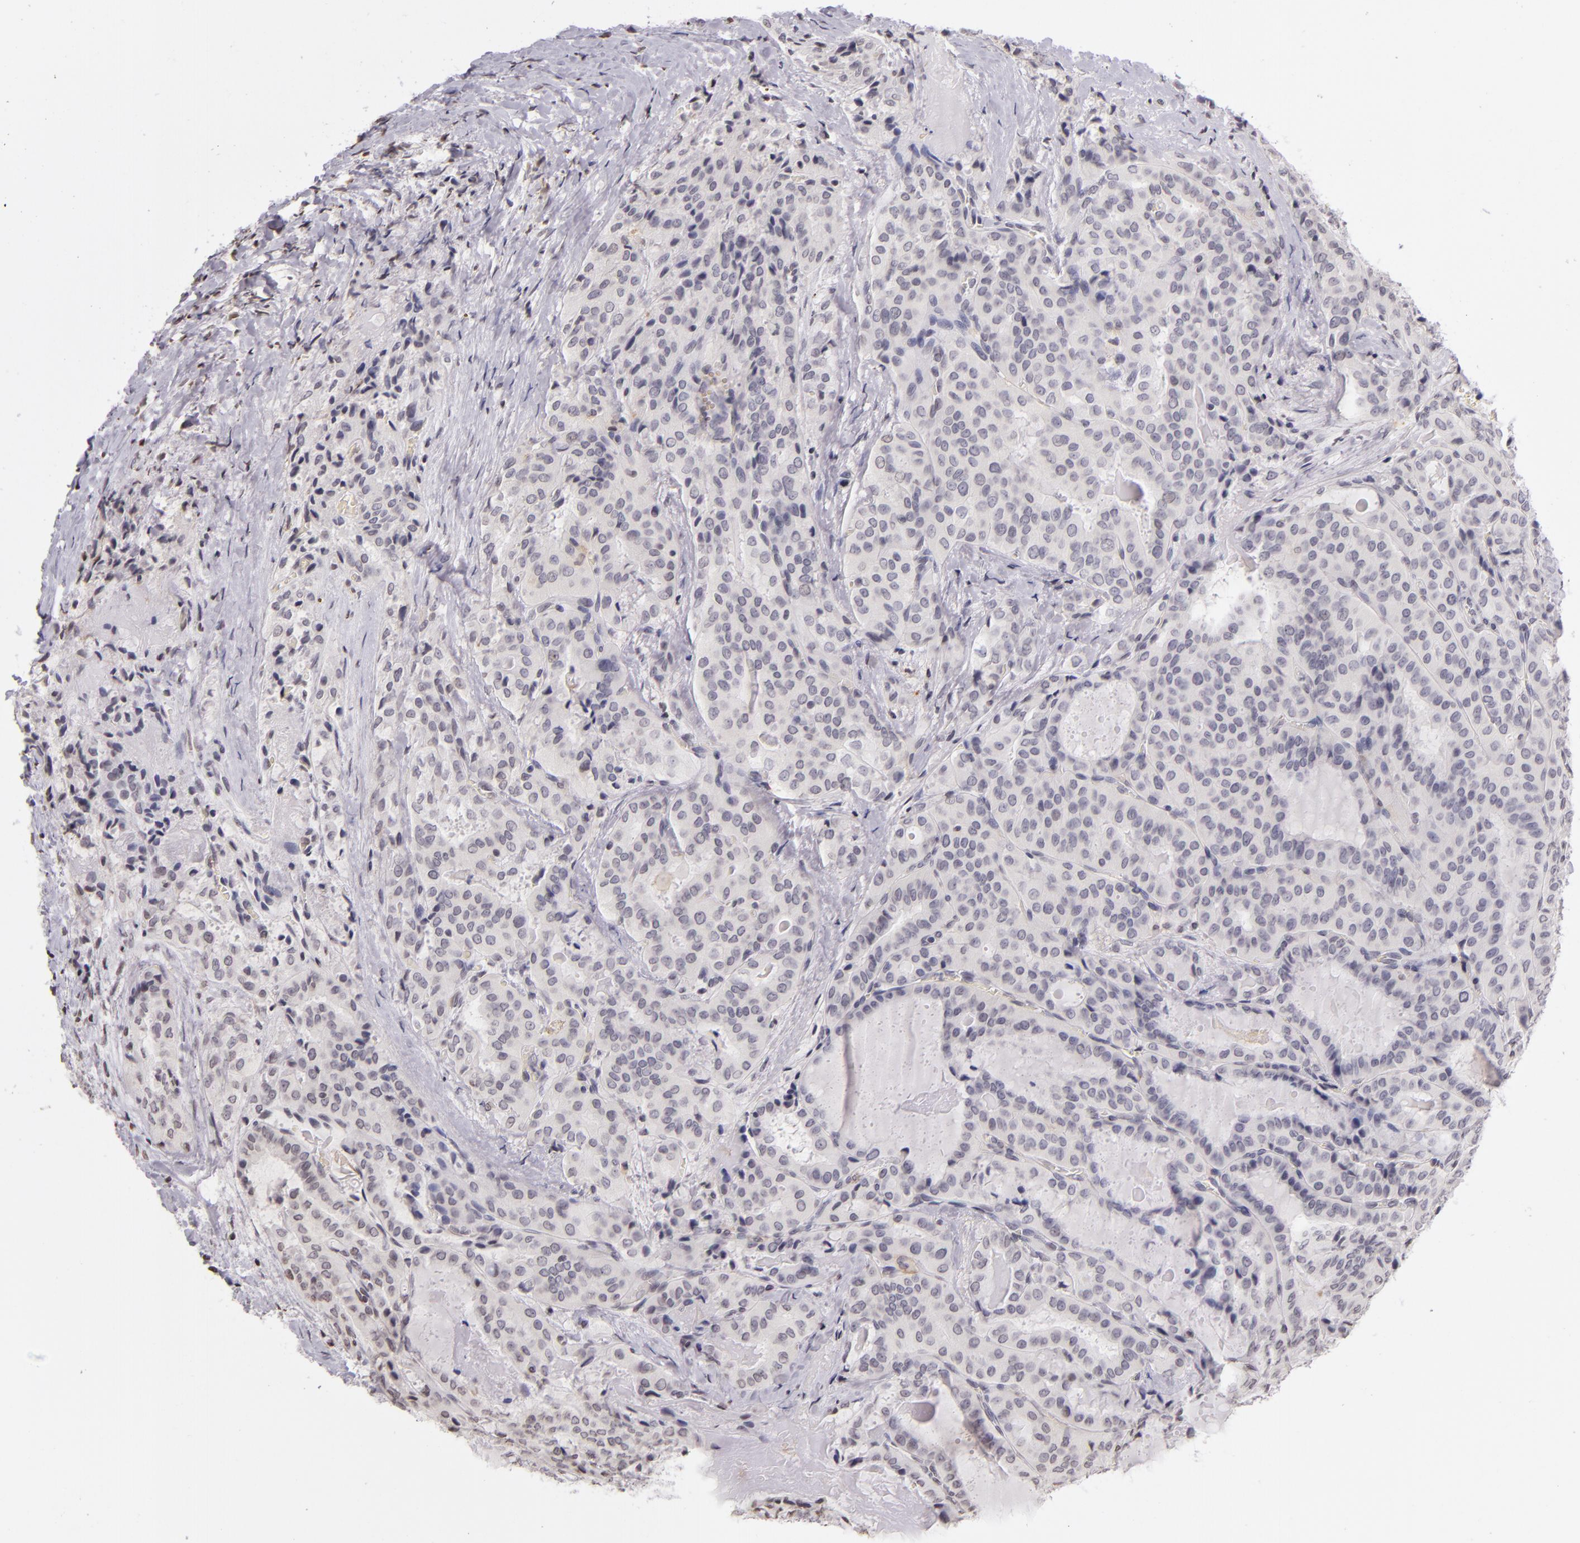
{"staining": {"intensity": "negative", "quantity": "none", "location": "none"}, "tissue": "thyroid cancer", "cell_type": "Tumor cells", "image_type": "cancer", "snomed": [{"axis": "morphology", "description": "Papillary adenocarcinoma, NOS"}, {"axis": "topography", "description": "Thyroid gland"}], "caption": "Thyroid papillary adenocarcinoma was stained to show a protein in brown. There is no significant staining in tumor cells. The staining was performed using DAB to visualize the protein expression in brown, while the nuclei were stained in blue with hematoxylin (Magnification: 20x).", "gene": "CD40", "patient": {"sex": "female", "age": 71}}